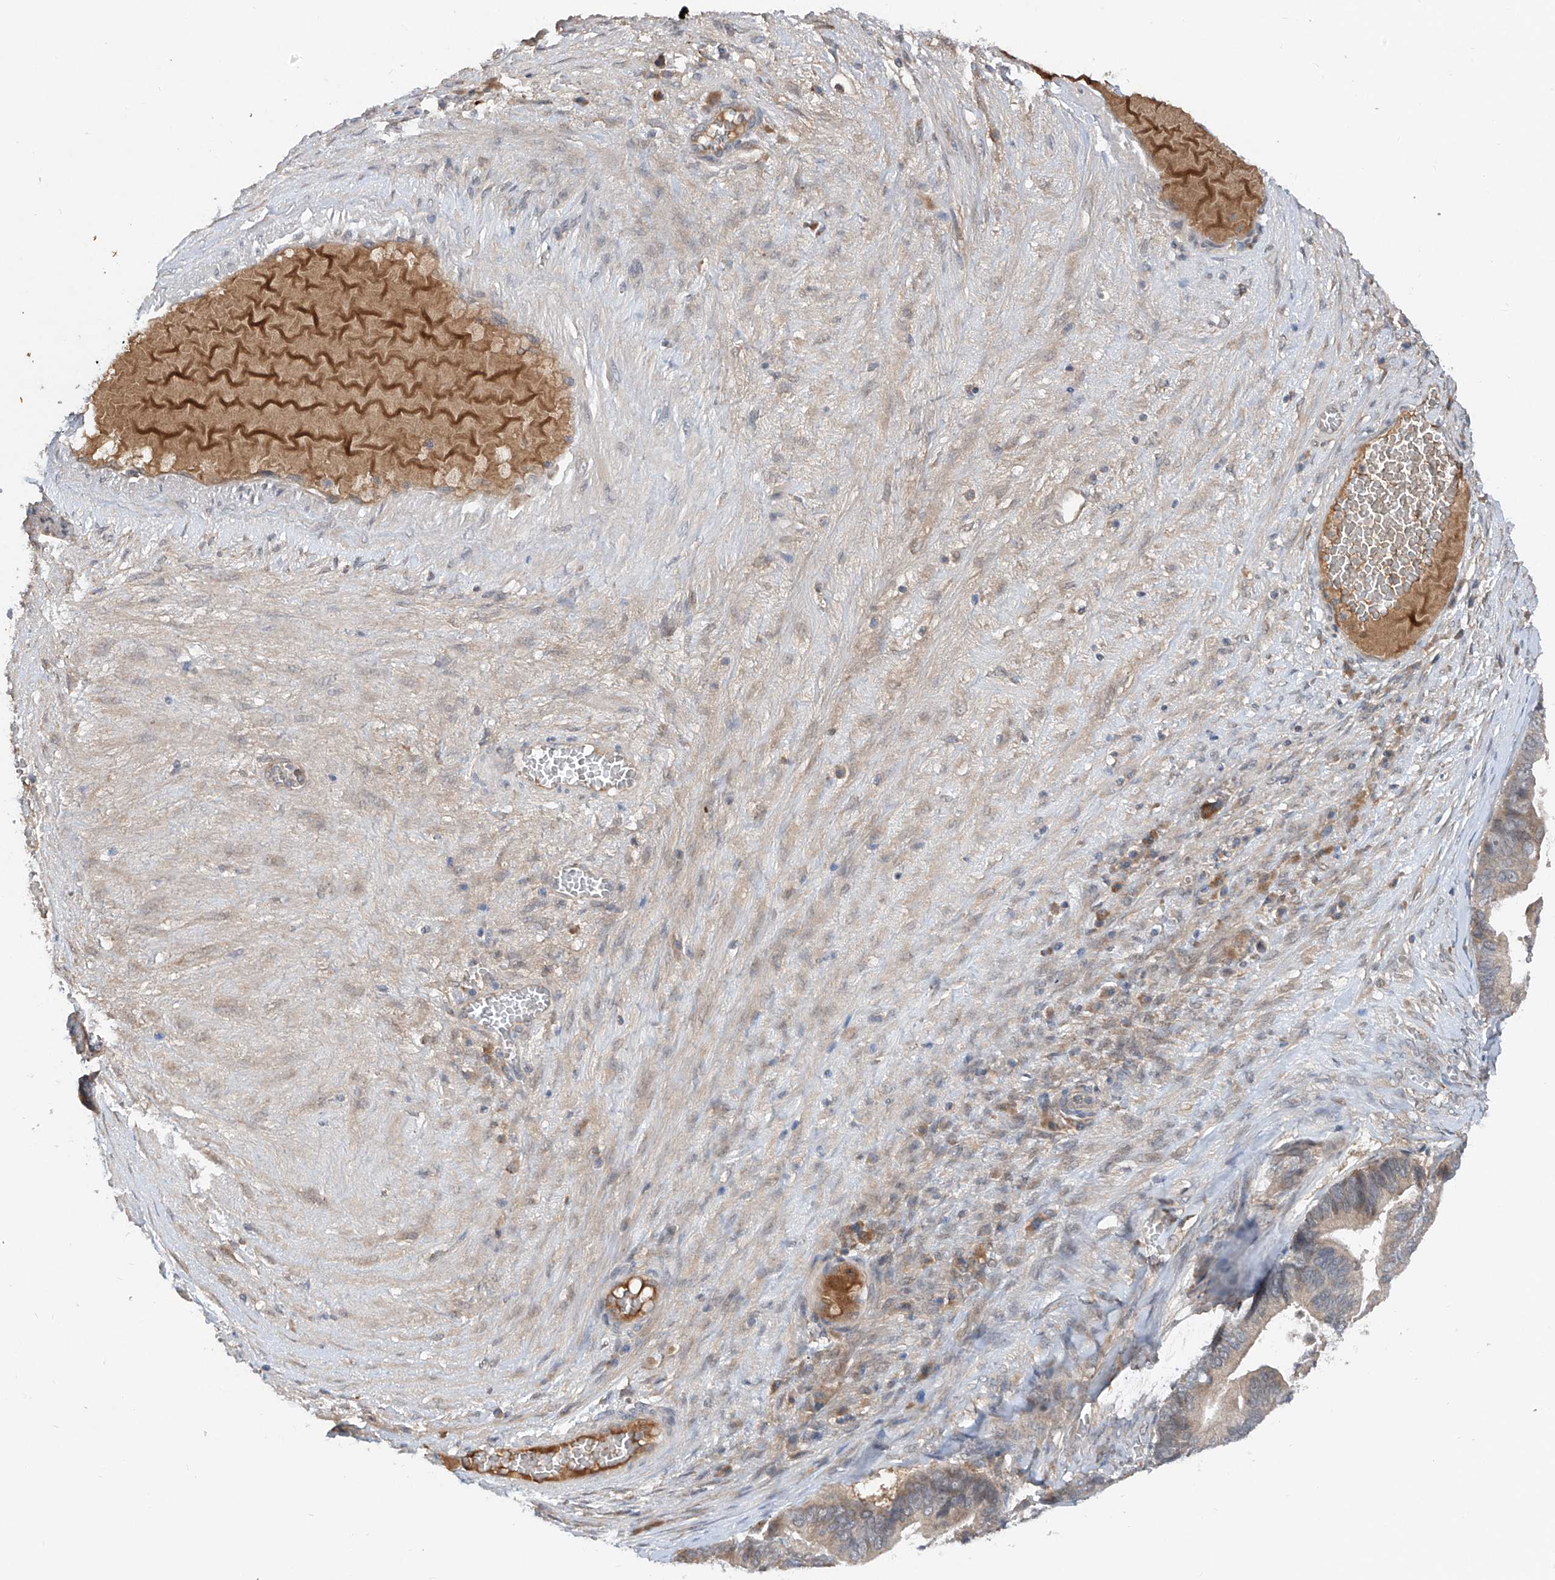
{"staining": {"intensity": "negative", "quantity": "none", "location": "none"}, "tissue": "ovarian cancer", "cell_type": "Tumor cells", "image_type": "cancer", "snomed": [{"axis": "morphology", "description": "Cystadenocarcinoma, serous, NOS"}, {"axis": "topography", "description": "Ovary"}], "caption": "Immunohistochemical staining of human ovarian serous cystadenocarcinoma shows no significant expression in tumor cells.", "gene": "FAM135A", "patient": {"sex": "female", "age": 56}}